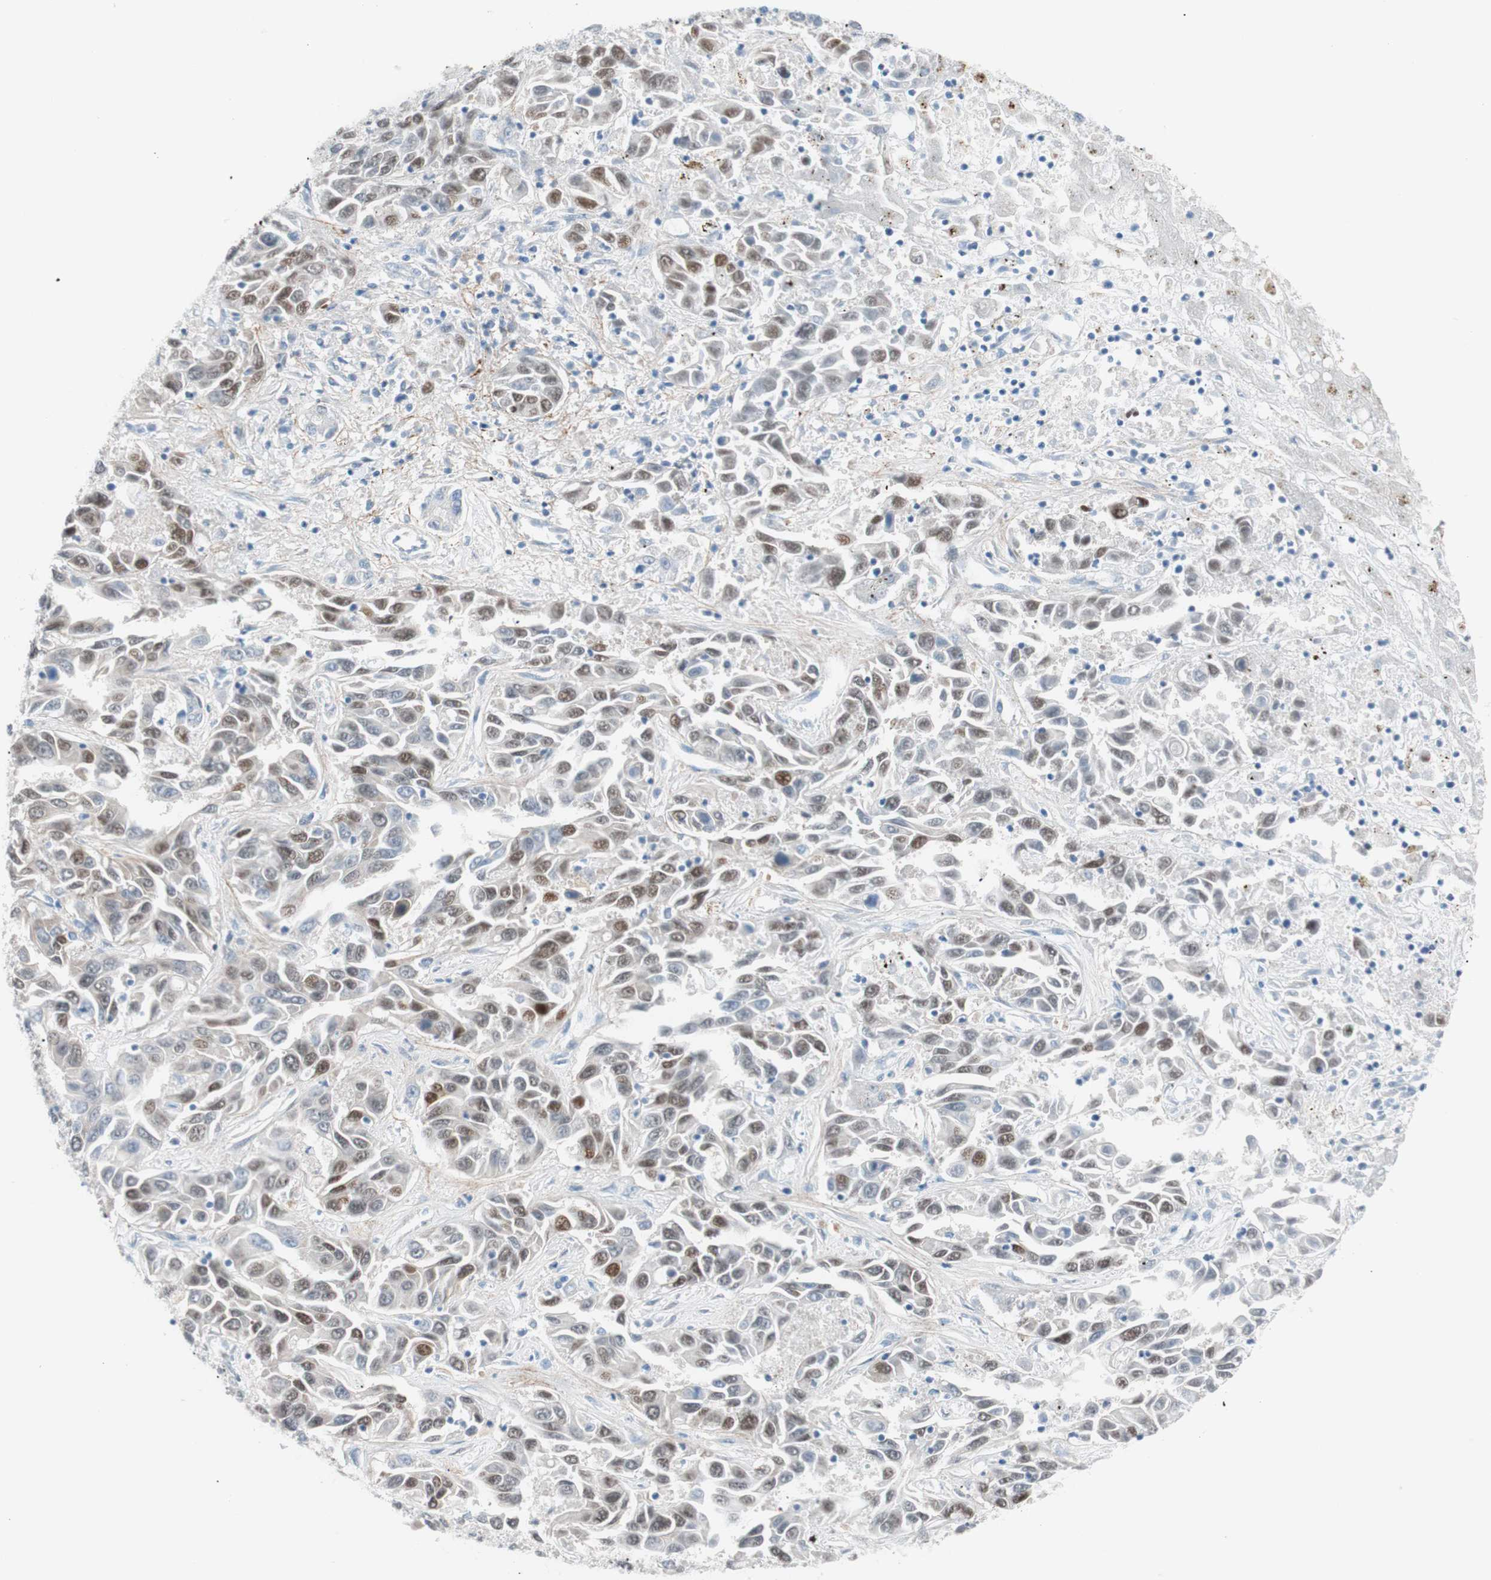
{"staining": {"intensity": "moderate", "quantity": "25%-75%", "location": "nuclear"}, "tissue": "liver cancer", "cell_type": "Tumor cells", "image_type": "cancer", "snomed": [{"axis": "morphology", "description": "Cholangiocarcinoma"}, {"axis": "topography", "description": "Liver"}], "caption": "Brown immunohistochemical staining in liver cancer displays moderate nuclear positivity in approximately 25%-75% of tumor cells. Nuclei are stained in blue.", "gene": "FOSL1", "patient": {"sex": "female", "age": 52}}